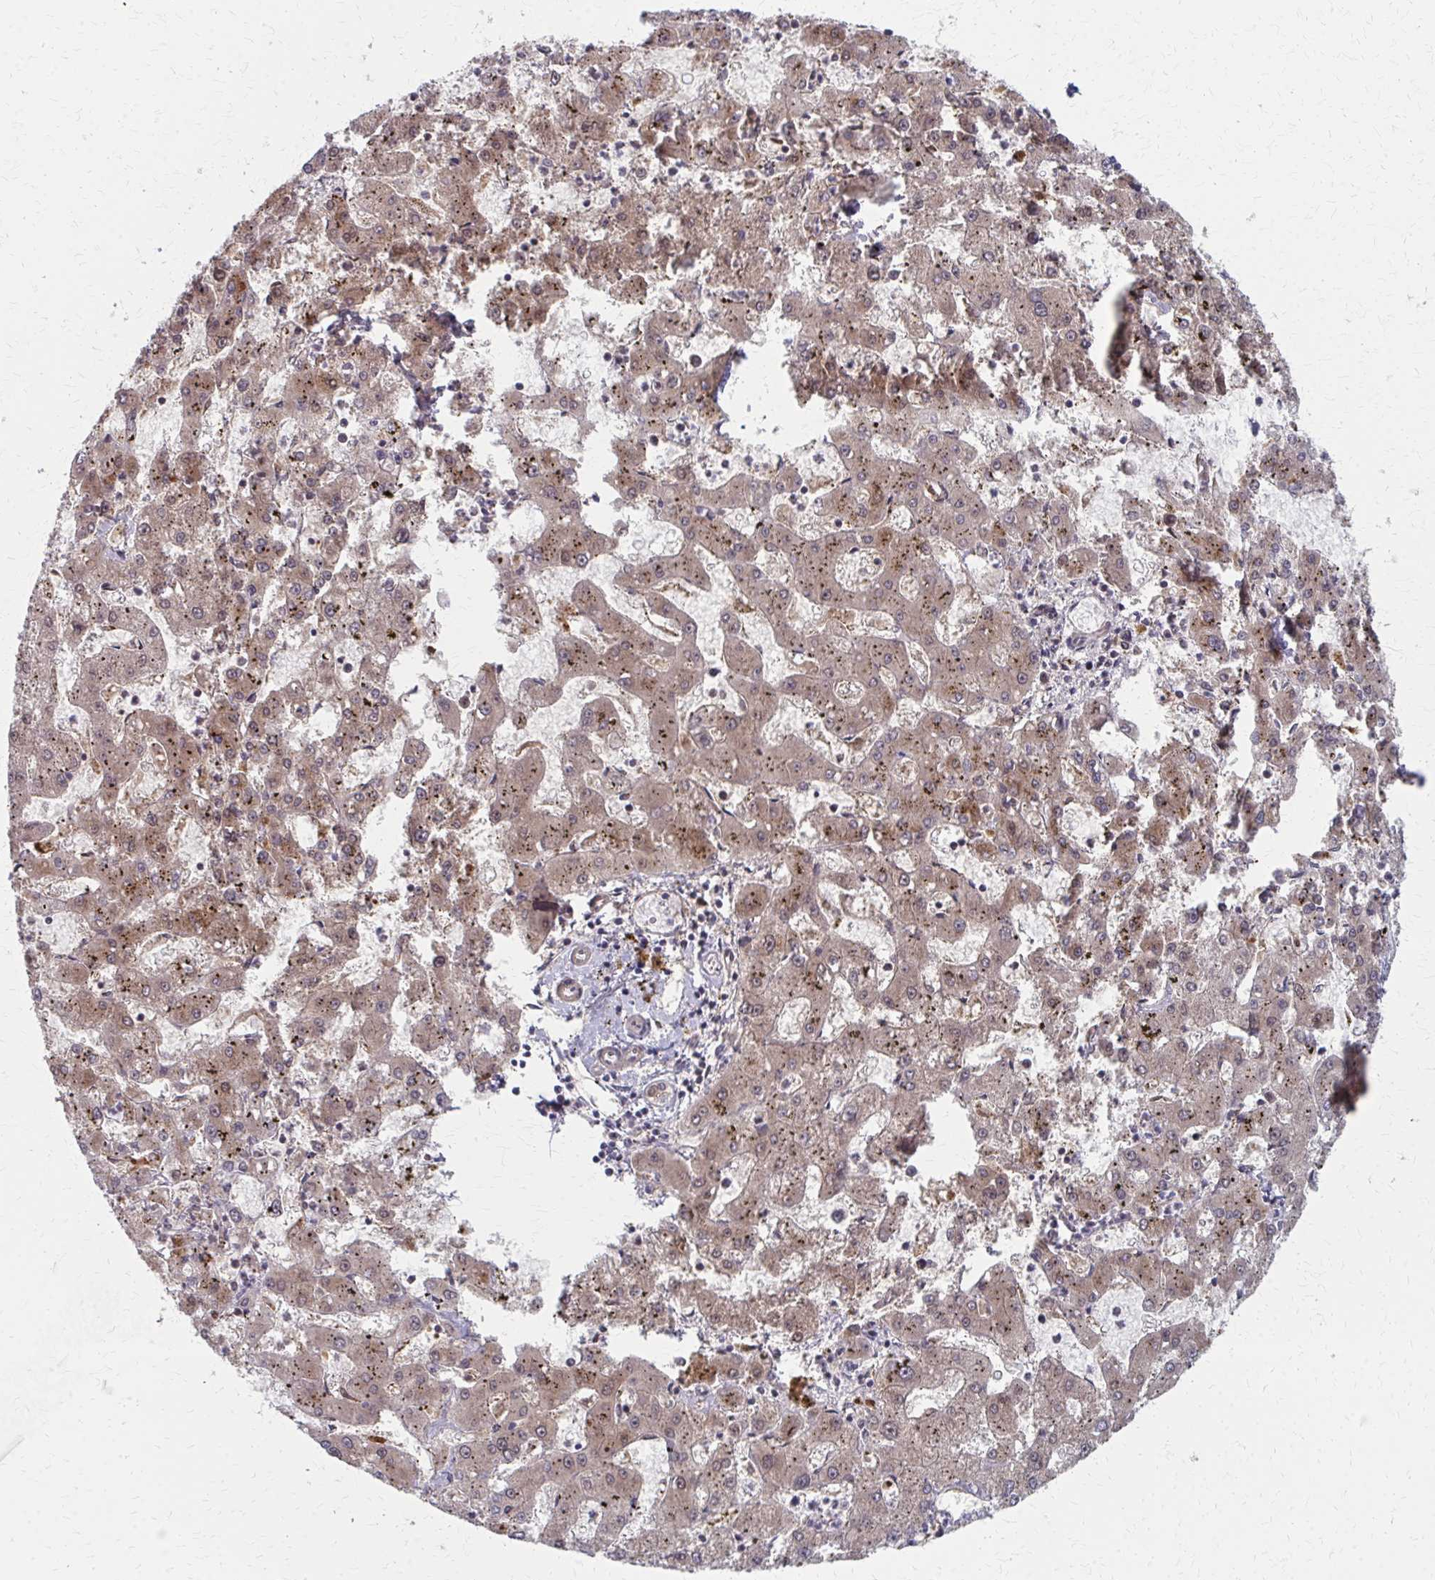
{"staining": {"intensity": "moderate", "quantity": ">75%", "location": "cytoplasmic/membranous"}, "tissue": "liver cancer", "cell_type": "Tumor cells", "image_type": "cancer", "snomed": [{"axis": "morphology", "description": "Carcinoma, Hepatocellular, NOS"}, {"axis": "topography", "description": "Liver"}], "caption": "Immunohistochemical staining of liver cancer (hepatocellular carcinoma) exhibits medium levels of moderate cytoplasmic/membranous positivity in about >75% of tumor cells.", "gene": "FAHD1", "patient": {"sex": "male", "age": 67}}